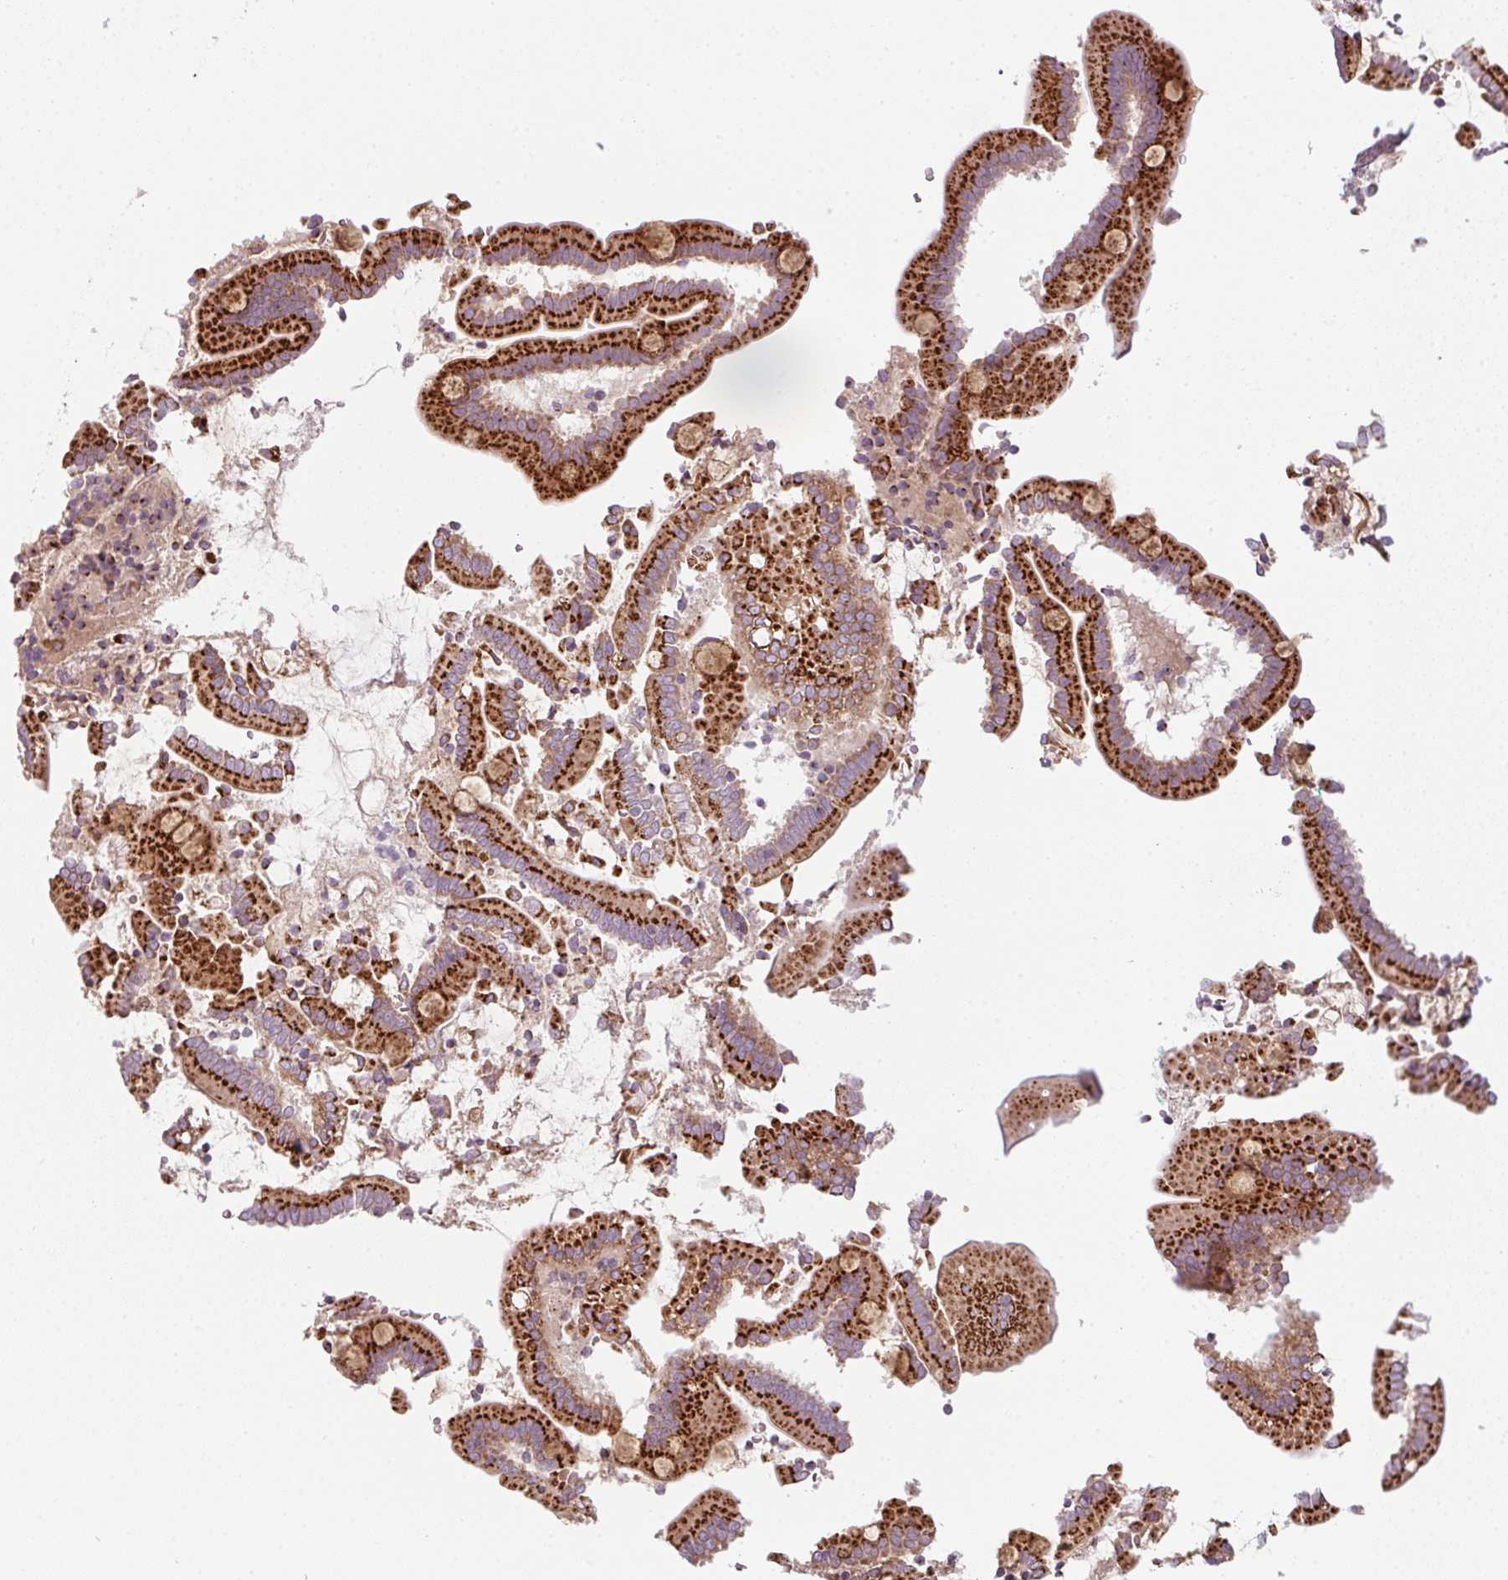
{"staining": {"intensity": "strong", "quantity": ">75%", "location": "cytoplasmic/membranous"}, "tissue": "pancreatic cancer", "cell_type": "Tumor cells", "image_type": "cancer", "snomed": [{"axis": "morphology", "description": "Normal tissue, NOS"}, {"axis": "morphology", "description": "Adenocarcinoma, NOS"}, {"axis": "topography", "description": "Pancreas"}], "caption": "This is an image of IHC staining of adenocarcinoma (pancreatic), which shows strong staining in the cytoplasmic/membranous of tumor cells.", "gene": "GVQW3", "patient": {"sex": "female", "age": 55}}